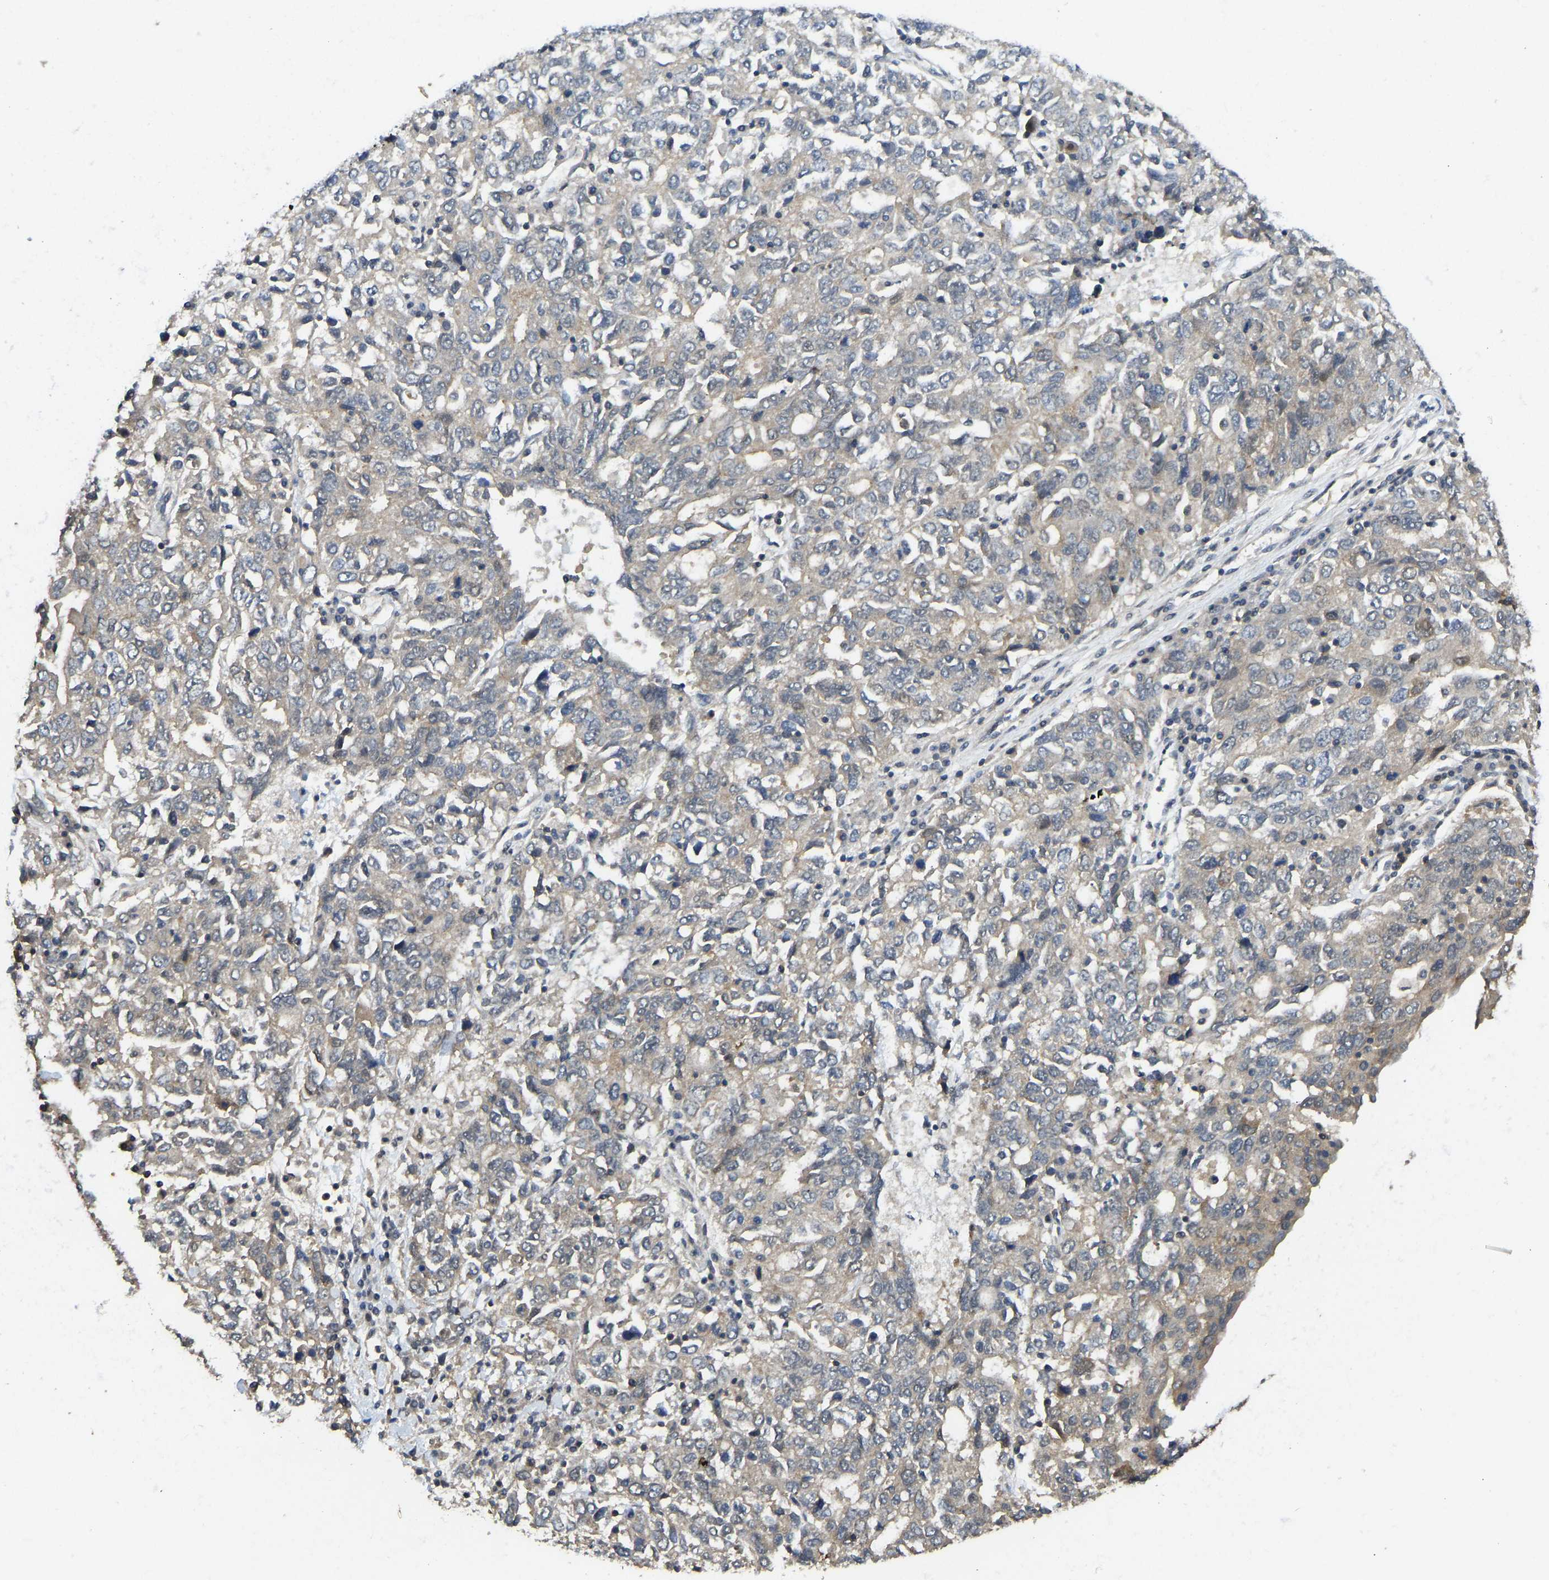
{"staining": {"intensity": "moderate", "quantity": "<25%", "location": "cytoplasmic/membranous"}, "tissue": "ovarian cancer", "cell_type": "Tumor cells", "image_type": "cancer", "snomed": [{"axis": "morphology", "description": "Carcinoma, endometroid"}, {"axis": "topography", "description": "Ovary"}], "caption": "A high-resolution micrograph shows immunohistochemistry (IHC) staining of ovarian endometroid carcinoma, which demonstrates moderate cytoplasmic/membranous expression in approximately <25% of tumor cells.", "gene": "NDRG3", "patient": {"sex": "female", "age": 62}}